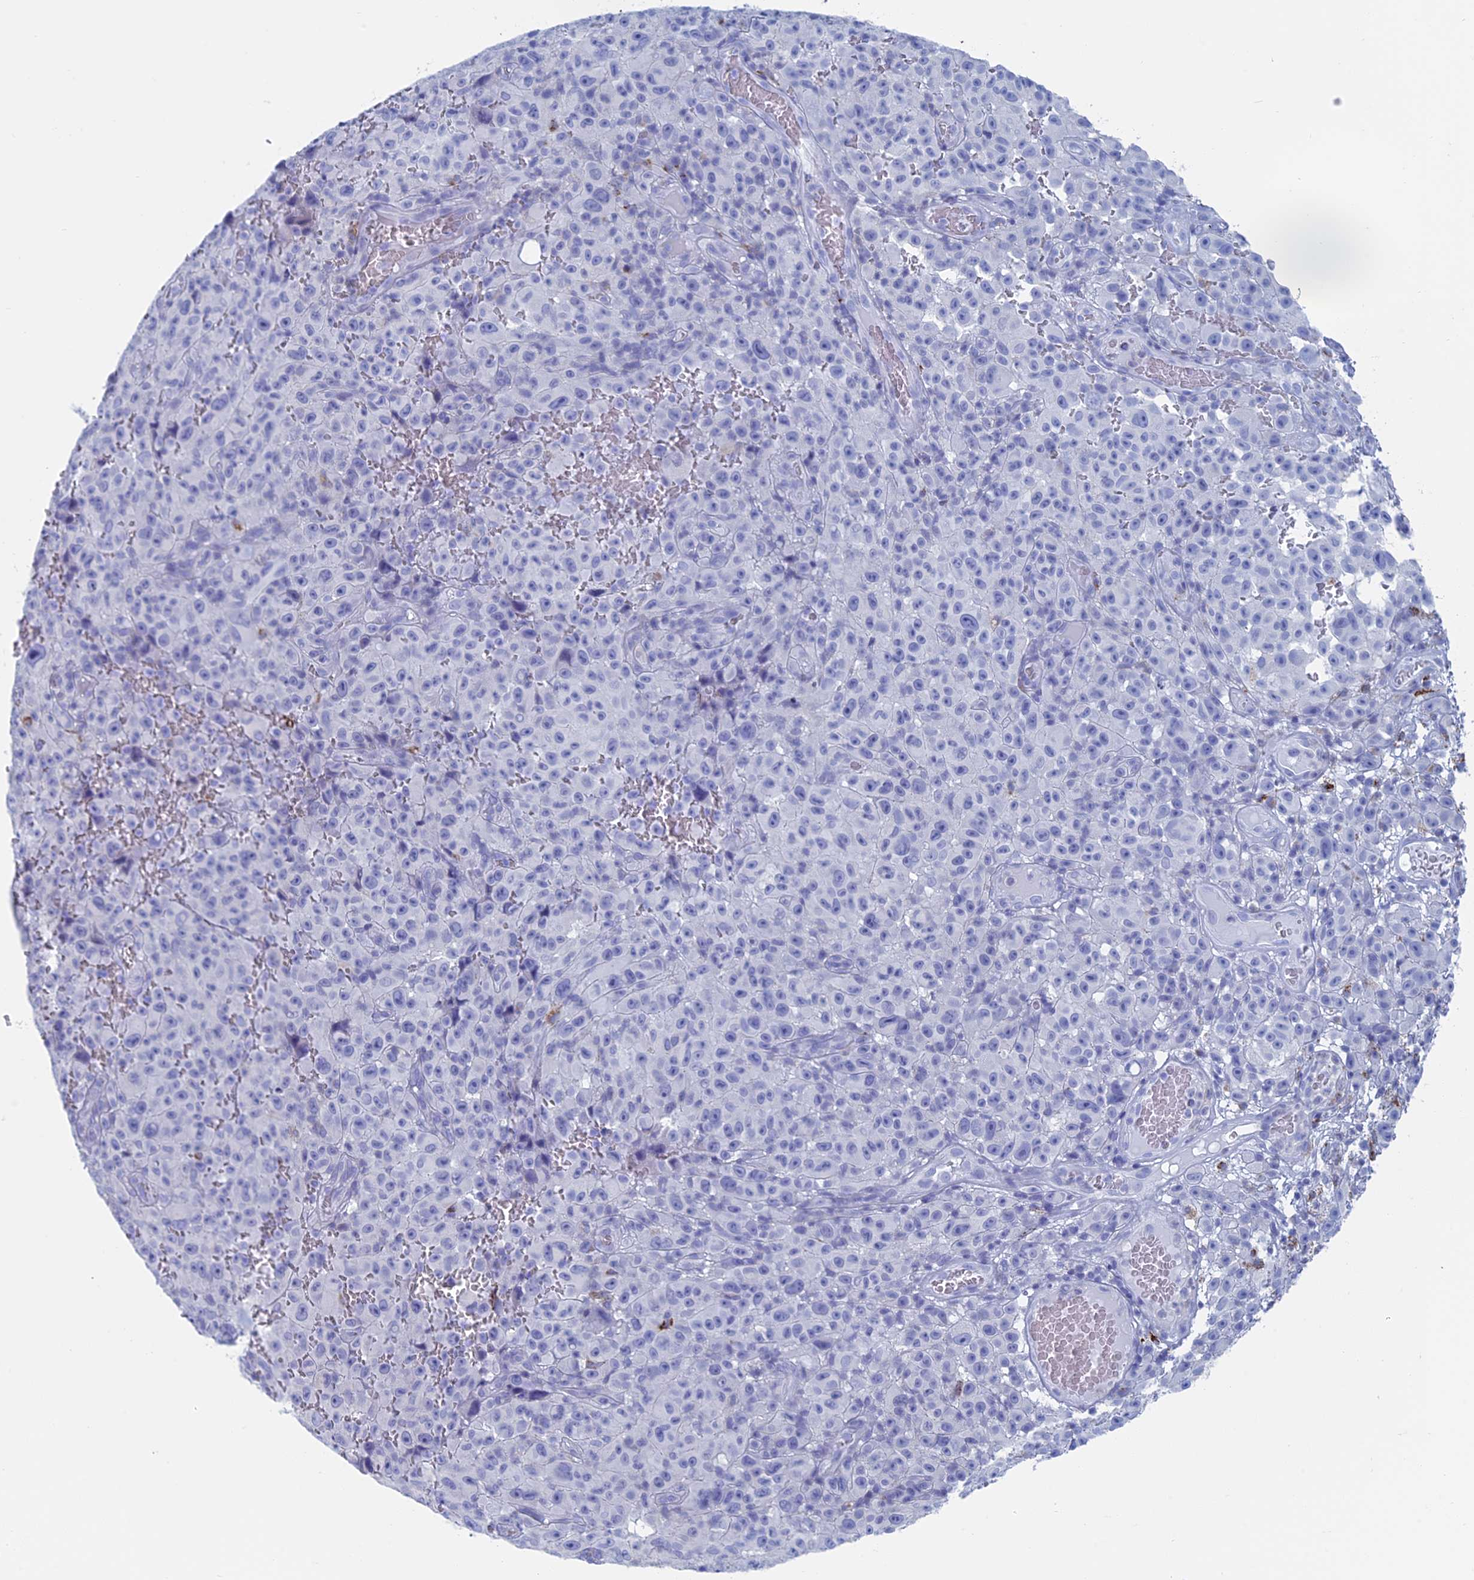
{"staining": {"intensity": "negative", "quantity": "none", "location": "none"}, "tissue": "melanoma", "cell_type": "Tumor cells", "image_type": "cancer", "snomed": [{"axis": "morphology", "description": "Malignant melanoma, NOS"}, {"axis": "topography", "description": "Skin"}], "caption": "Melanoma was stained to show a protein in brown. There is no significant staining in tumor cells.", "gene": "ALMS1", "patient": {"sex": "female", "age": 82}}